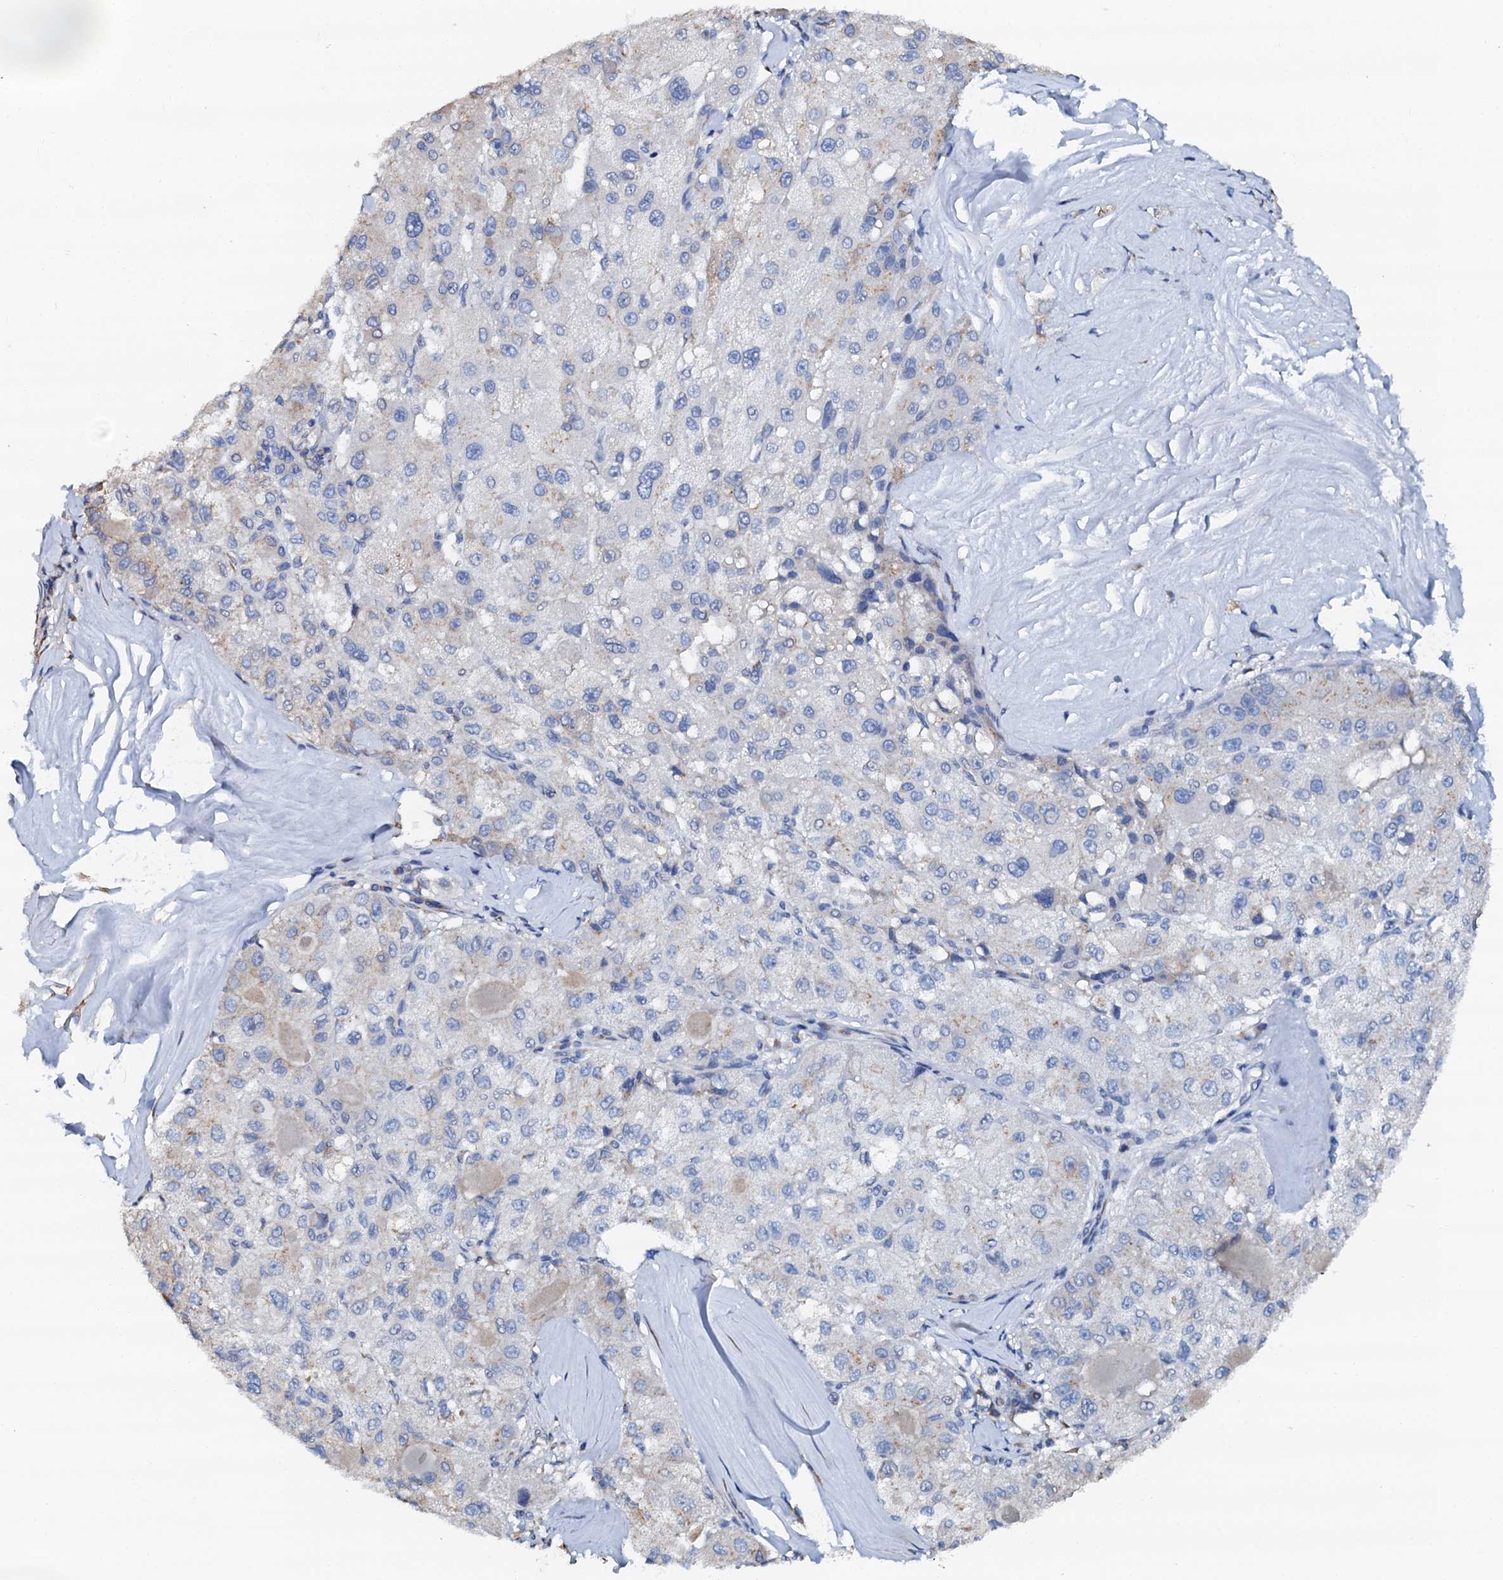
{"staining": {"intensity": "negative", "quantity": "none", "location": "none"}, "tissue": "liver cancer", "cell_type": "Tumor cells", "image_type": "cancer", "snomed": [{"axis": "morphology", "description": "Carcinoma, Hepatocellular, NOS"}, {"axis": "topography", "description": "Liver"}], "caption": "Human liver cancer (hepatocellular carcinoma) stained for a protein using immunohistochemistry (IHC) shows no expression in tumor cells.", "gene": "AKAP3", "patient": {"sex": "male", "age": 80}}